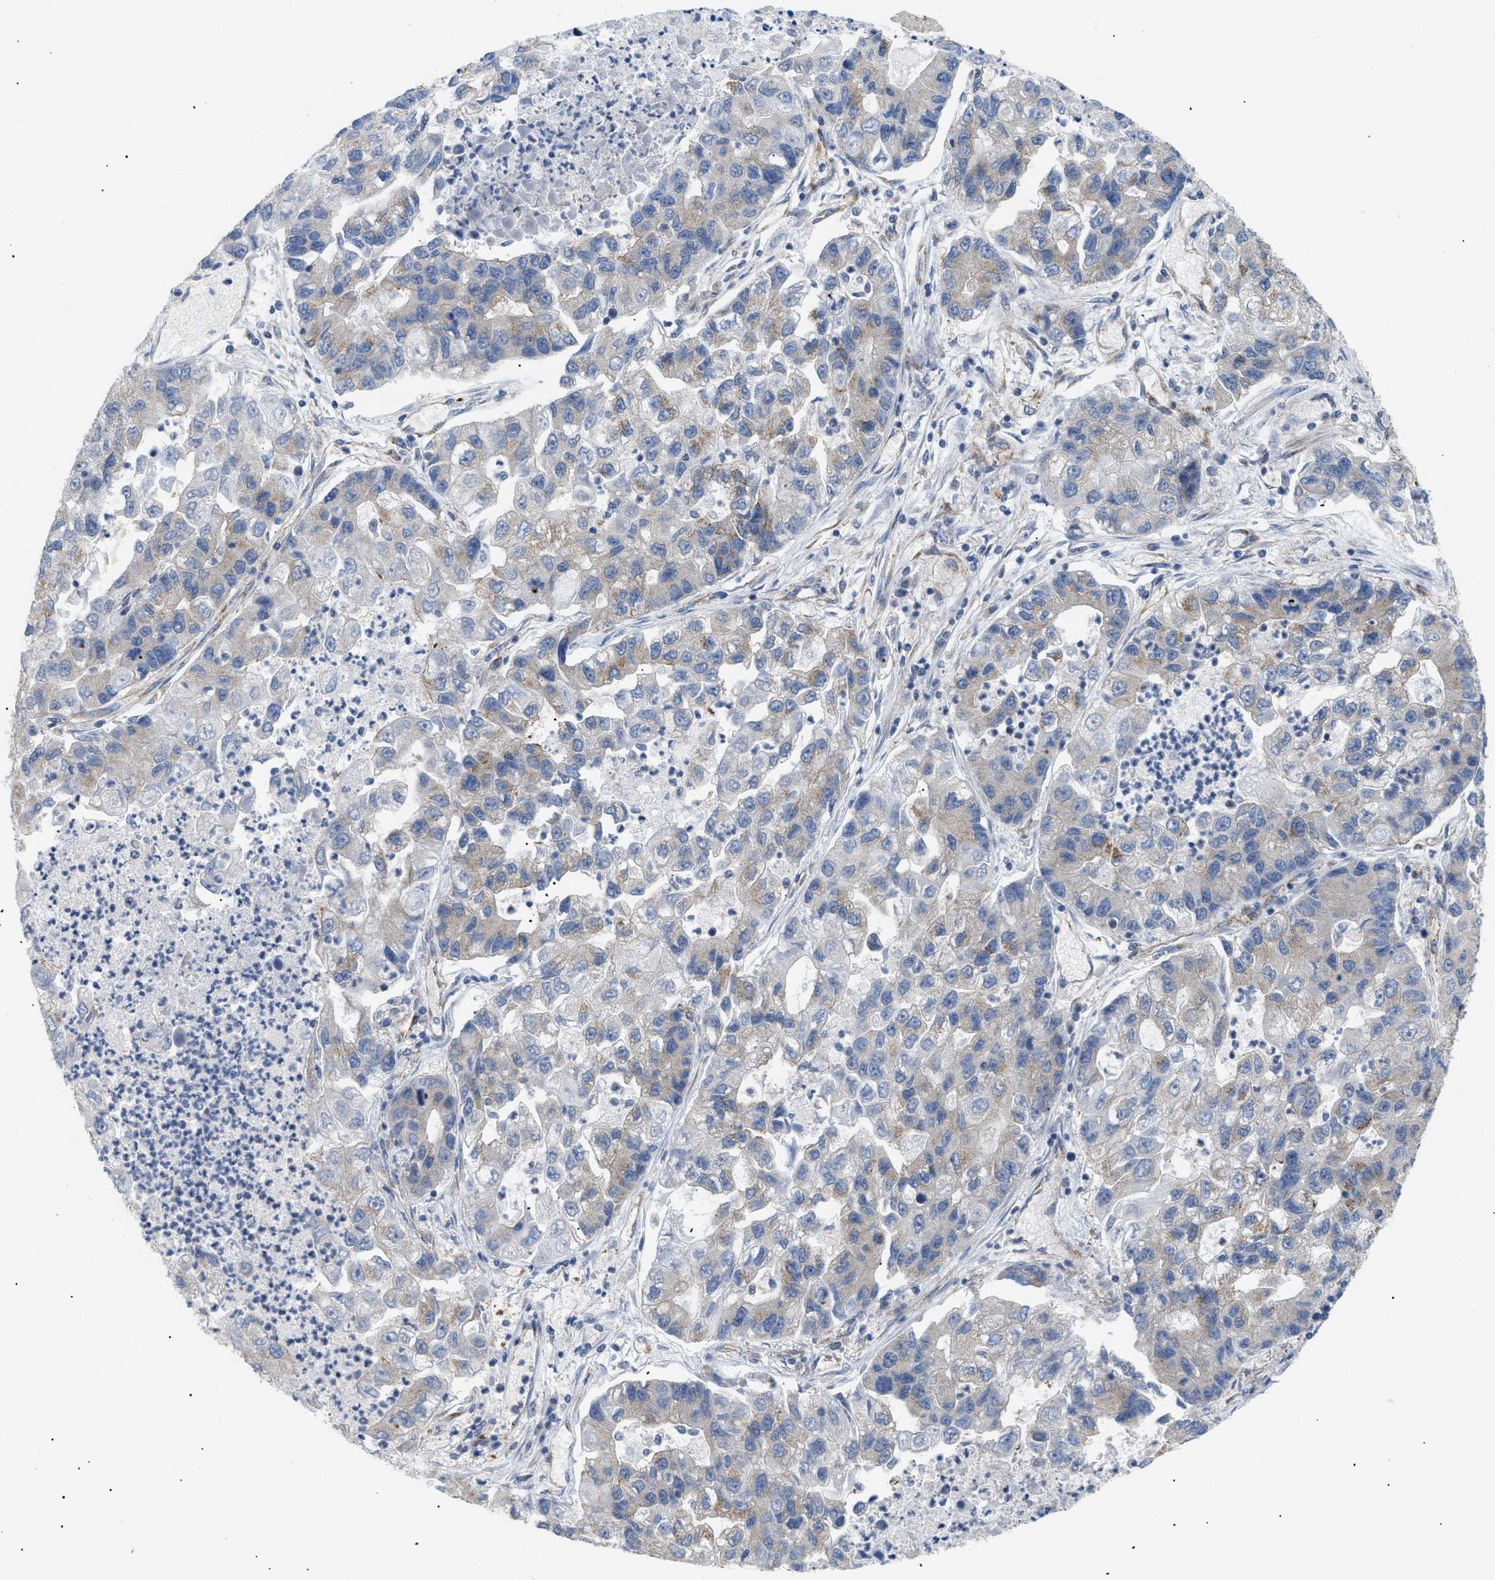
{"staining": {"intensity": "weak", "quantity": "<25%", "location": "cytoplasmic/membranous"}, "tissue": "lung cancer", "cell_type": "Tumor cells", "image_type": "cancer", "snomed": [{"axis": "morphology", "description": "Adenocarcinoma, NOS"}, {"axis": "topography", "description": "Lung"}], "caption": "High power microscopy micrograph of an IHC photomicrograph of lung adenocarcinoma, revealing no significant positivity in tumor cells. The staining was performed using DAB (3,3'-diaminobenzidine) to visualize the protein expression in brown, while the nuclei were stained in blue with hematoxylin (Magnification: 20x).", "gene": "DCTN4", "patient": {"sex": "female", "age": 51}}